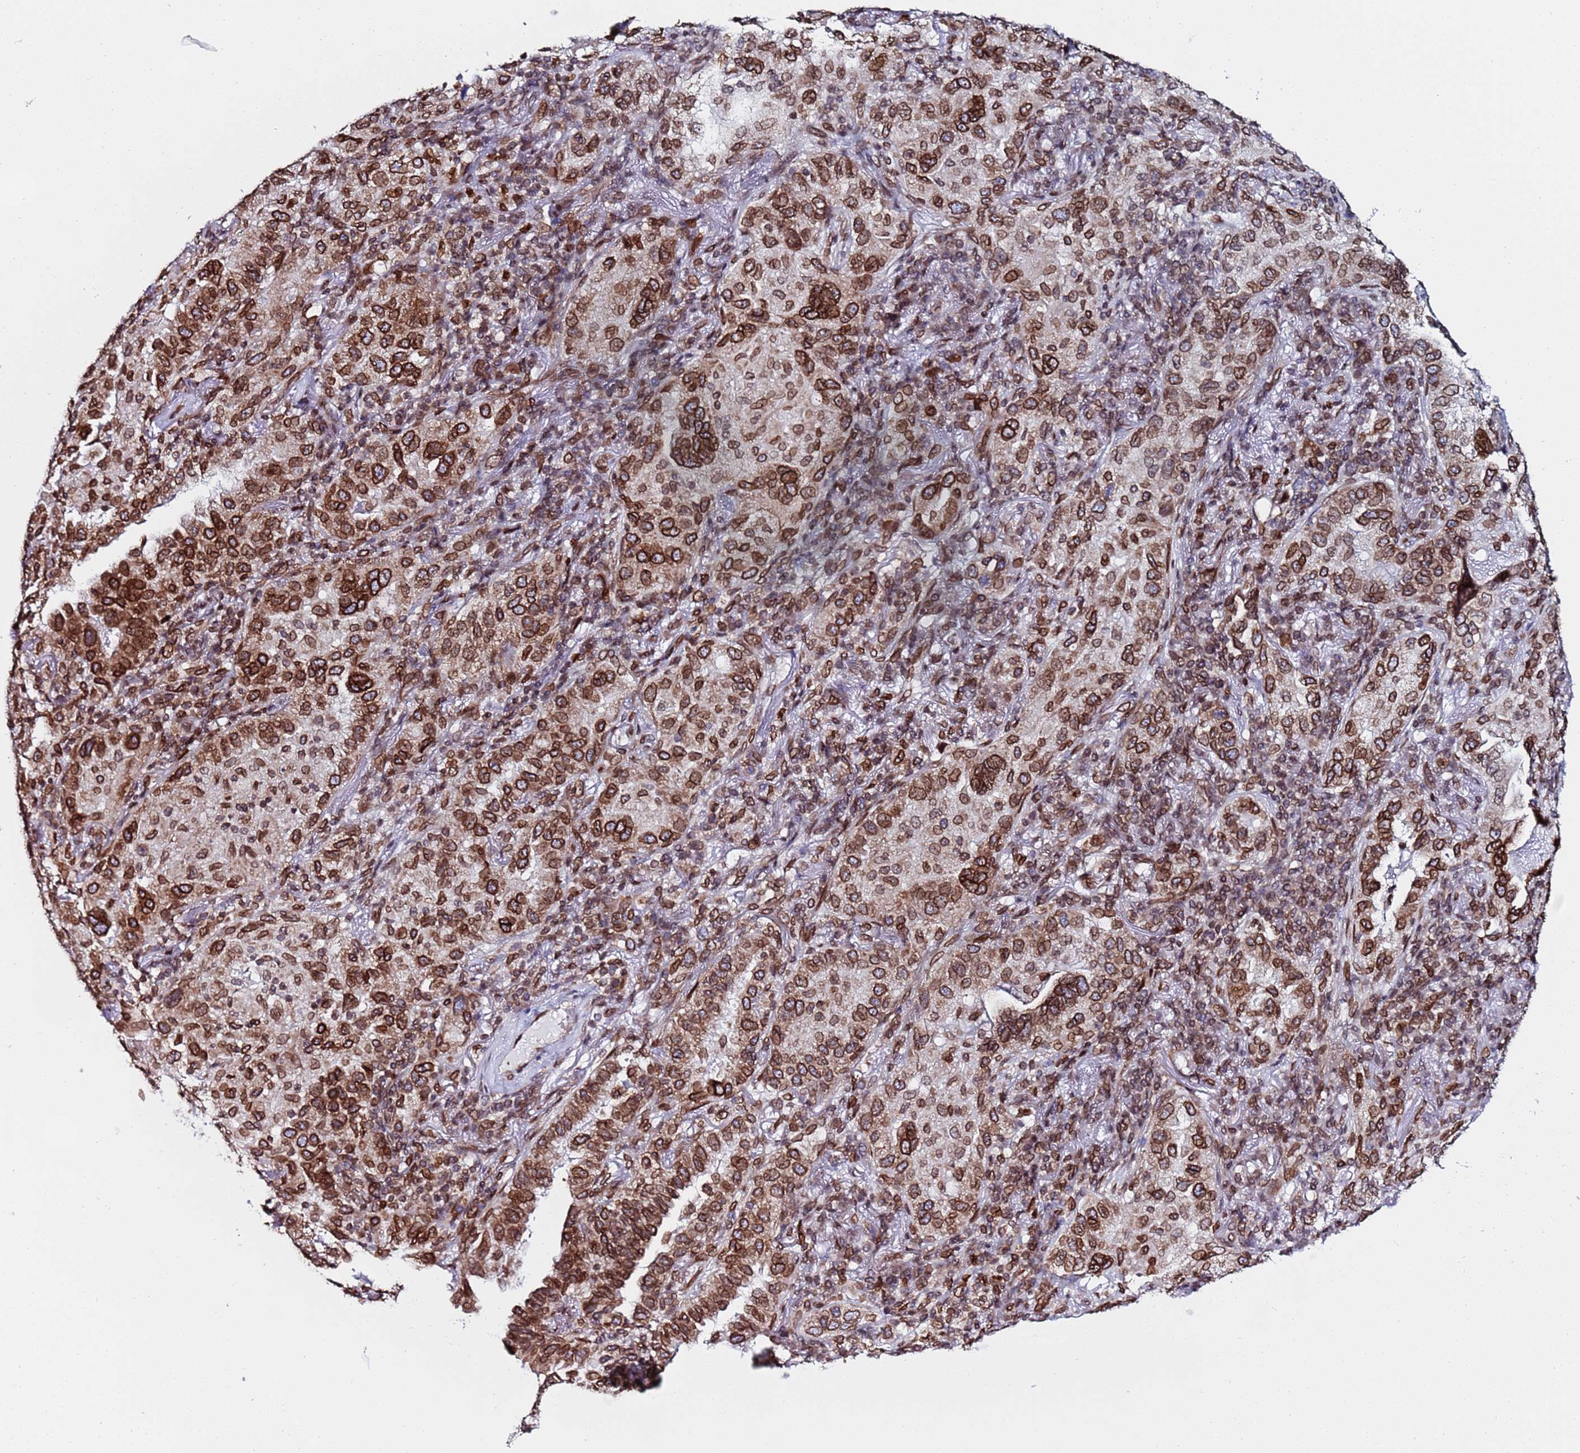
{"staining": {"intensity": "strong", "quantity": ">75%", "location": "cytoplasmic/membranous,nuclear"}, "tissue": "lung cancer", "cell_type": "Tumor cells", "image_type": "cancer", "snomed": [{"axis": "morphology", "description": "Adenocarcinoma, NOS"}, {"axis": "topography", "description": "Lung"}], "caption": "Immunohistochemical staining of lung adenocarcinoma reveals high levels of strong cytoplasmic/membranous and nuclear expression in about >75% of tumor cells.", "gene": "TOR1AIP1", "patient": {"sex": "female", "age": 69}}